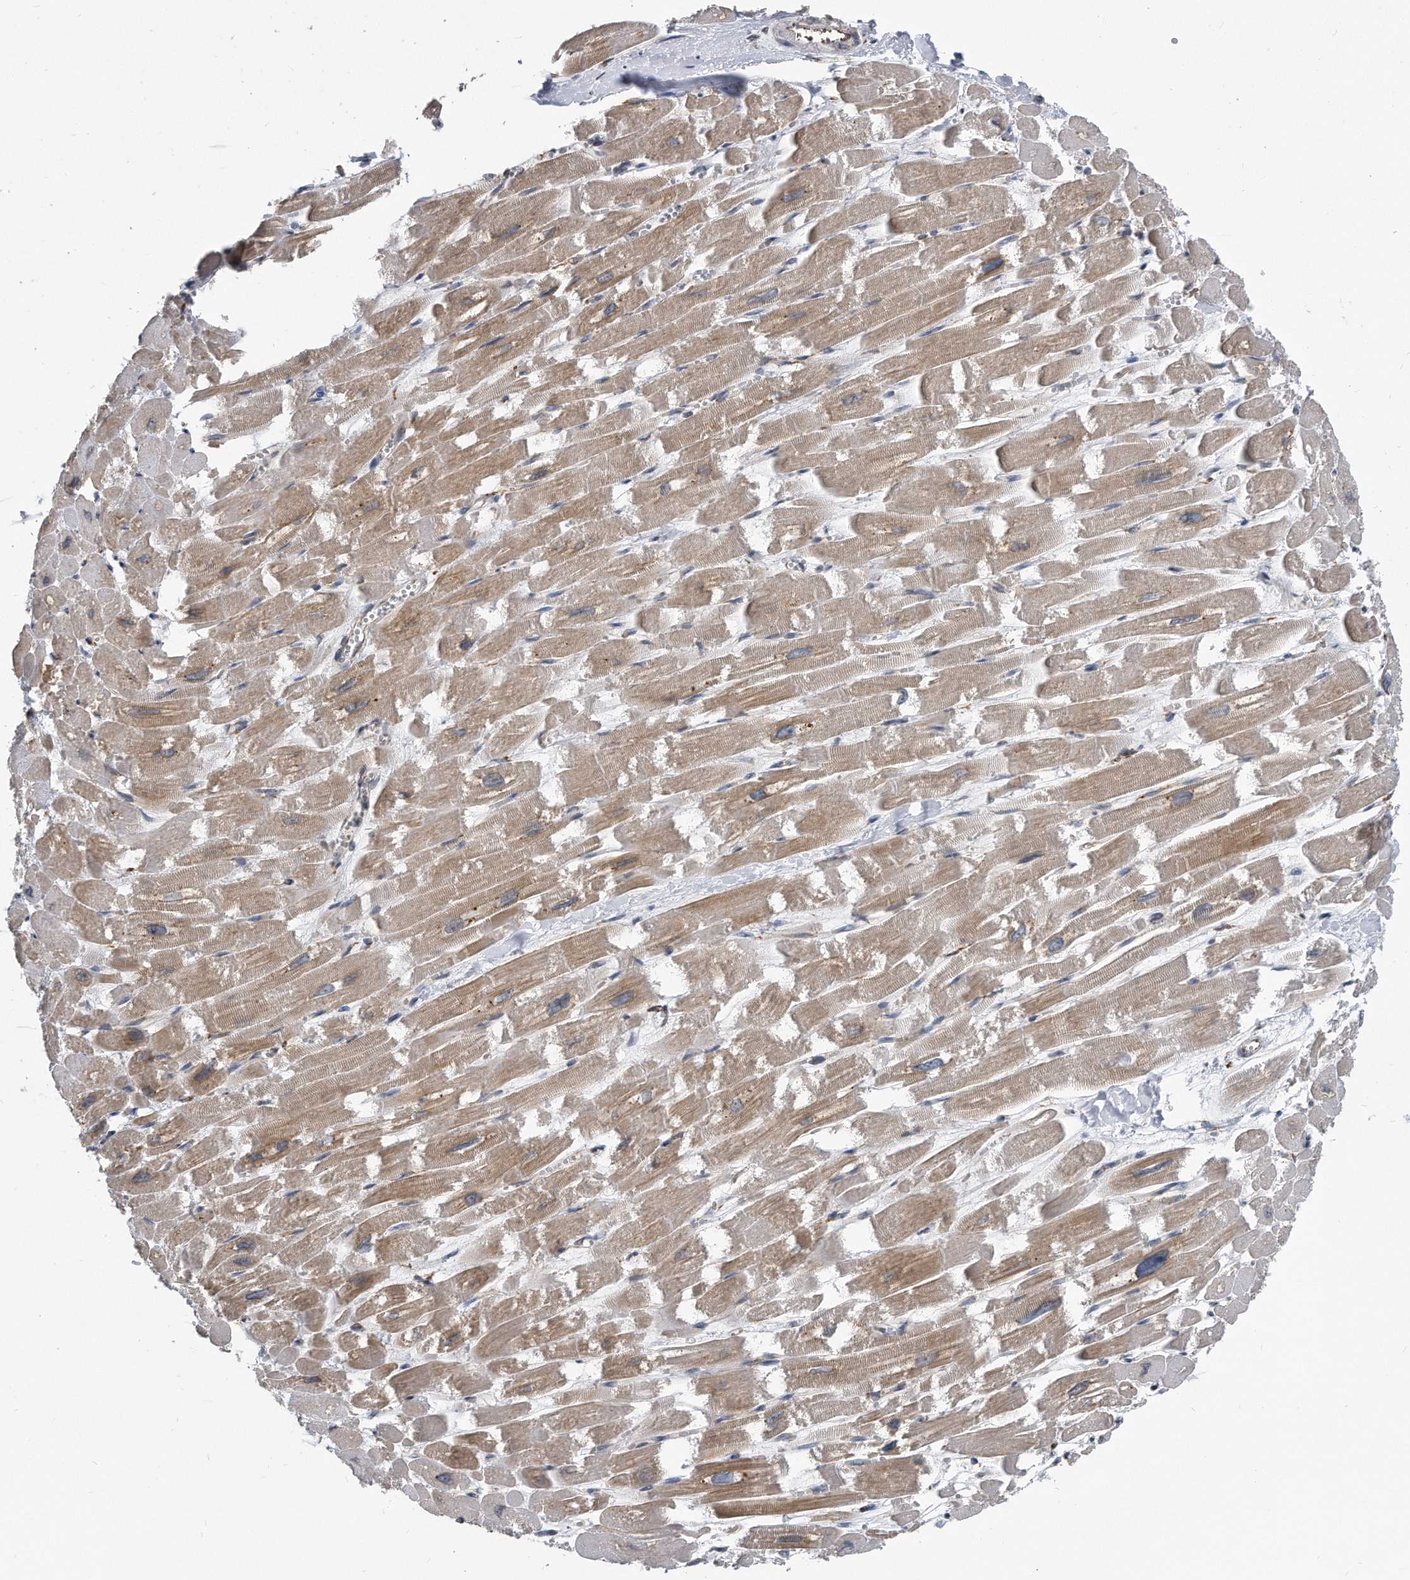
{"staining": {"intensity": "moderate", "quantity": ">75%", "location": "cytoplasmic/membranous"}, "tissue": "heart muscle", "cell_type": "Cardiomyocytes", "image_type": "normal", "snomed": [{"axis": "morphology", "description": "Normal tissue, NOS"}, {"axis": "topography", "description": "Heart"}], "caption": "Immunohistochemical staining of normal human heart muscle demonstrates medium levels of moderate cytoplasmic/membranous staining in approximately >75% of cardiomyocytes. The protein of interest is shown in brown color, while the nuclei are stained blue.", "gene": "CCDC47", "patient": {"sex": "male", "age": 54}}